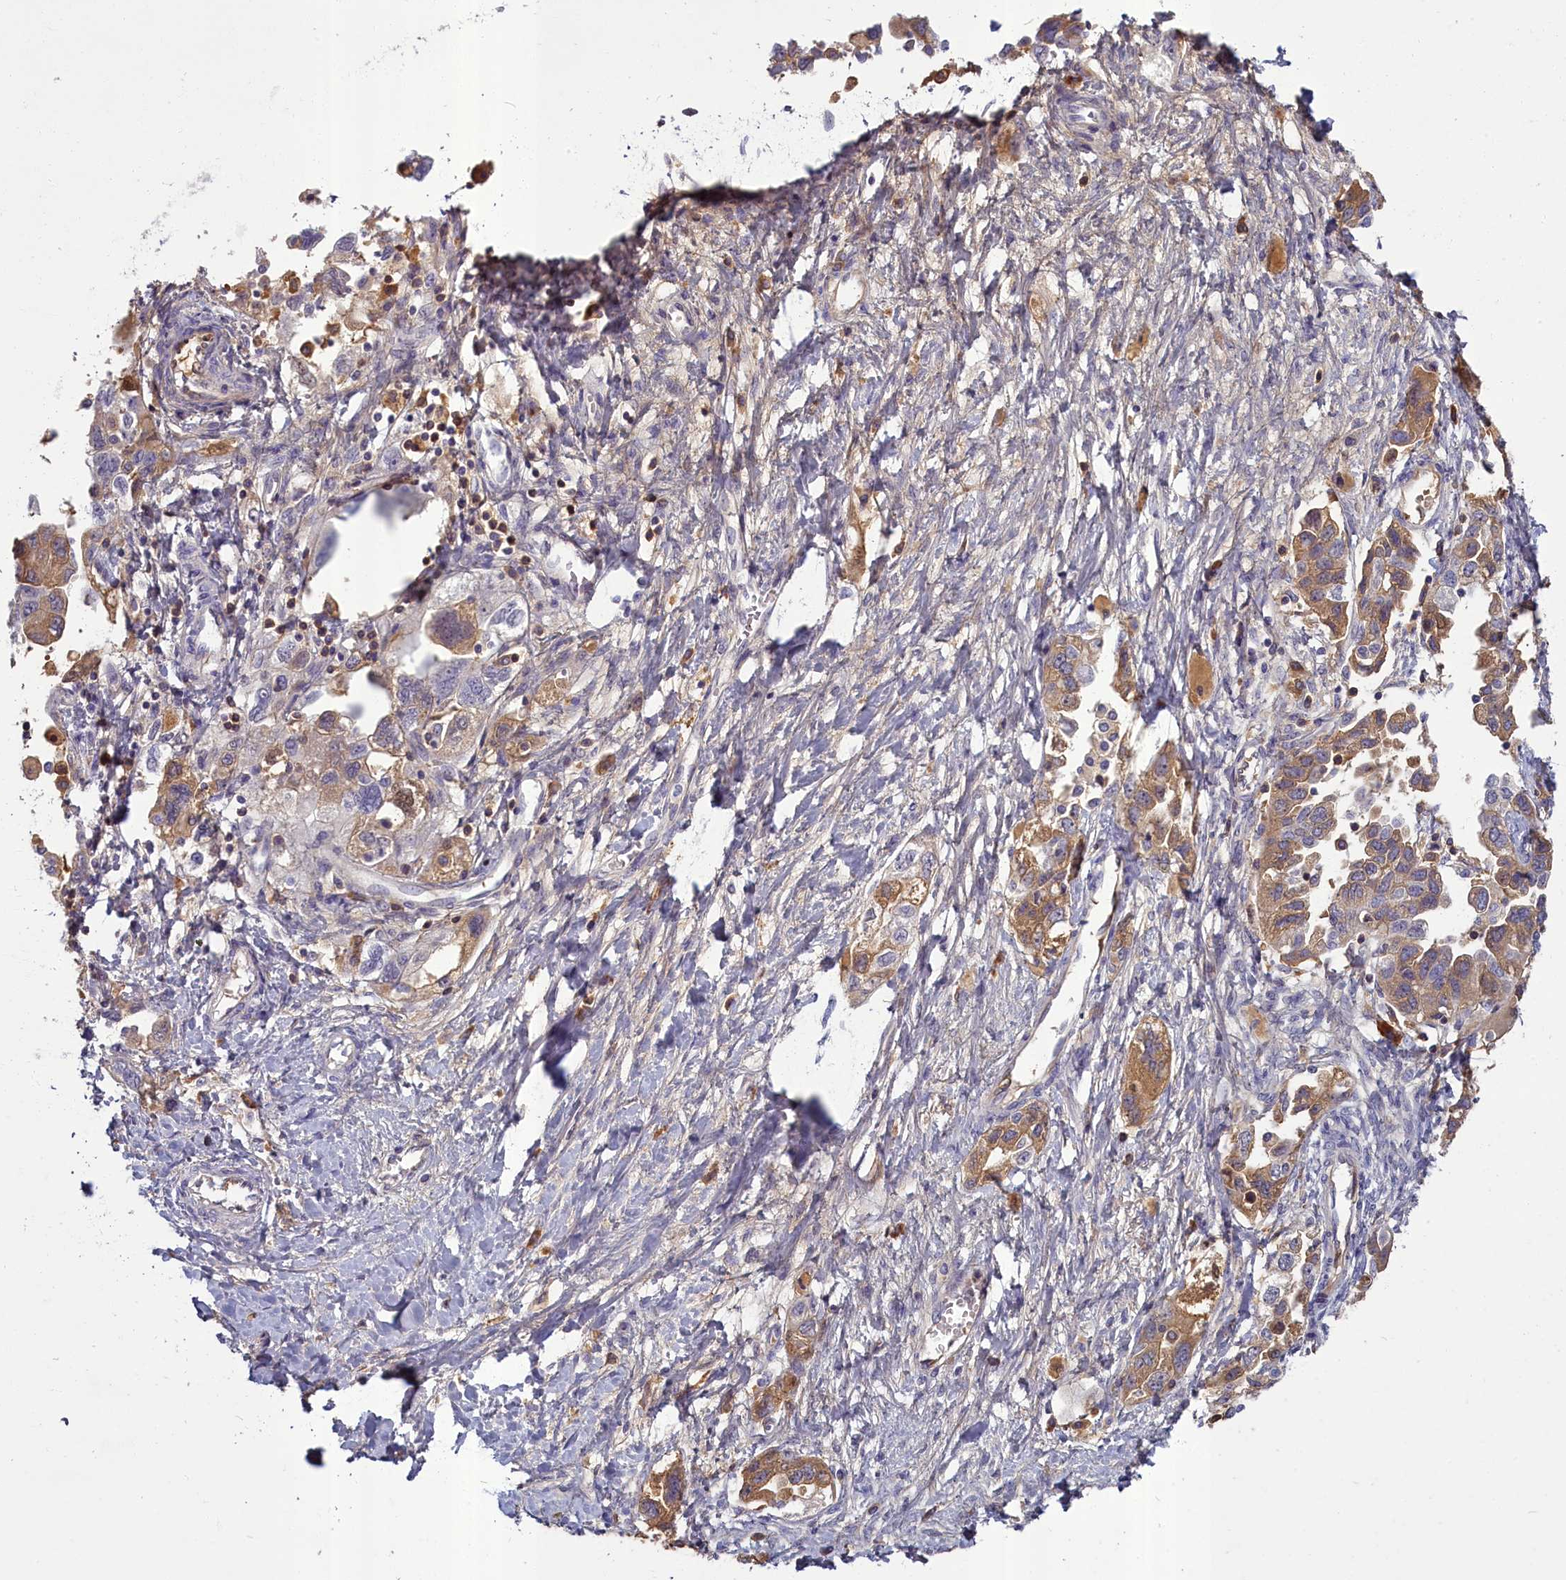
{"staining": {"intensity": "moderate", "quantity": "25%-75%", "location": "cytoplasmic/membranous"}, "tissue": "ovarian cancer", "cell_type": "Tumor cells", "image_type": "cancer", "snomed": [{"axis": "morphology", "description": "Carcinoma, NOS"}, {"axis": "morphology", "description": "Cystadenocarcinoma, serous, NOS"}, {"axis": "topography", "description": "Ovary"}], "caption": "Immunohistochemical staining of ovarian carcinoma demonstrates medium levels of moderate cytoplasmic/membranous staining in approximately 25%-75% of tumor cells.", "gene": "SV2C", "patient": {"sex": "female", "age": 69}}